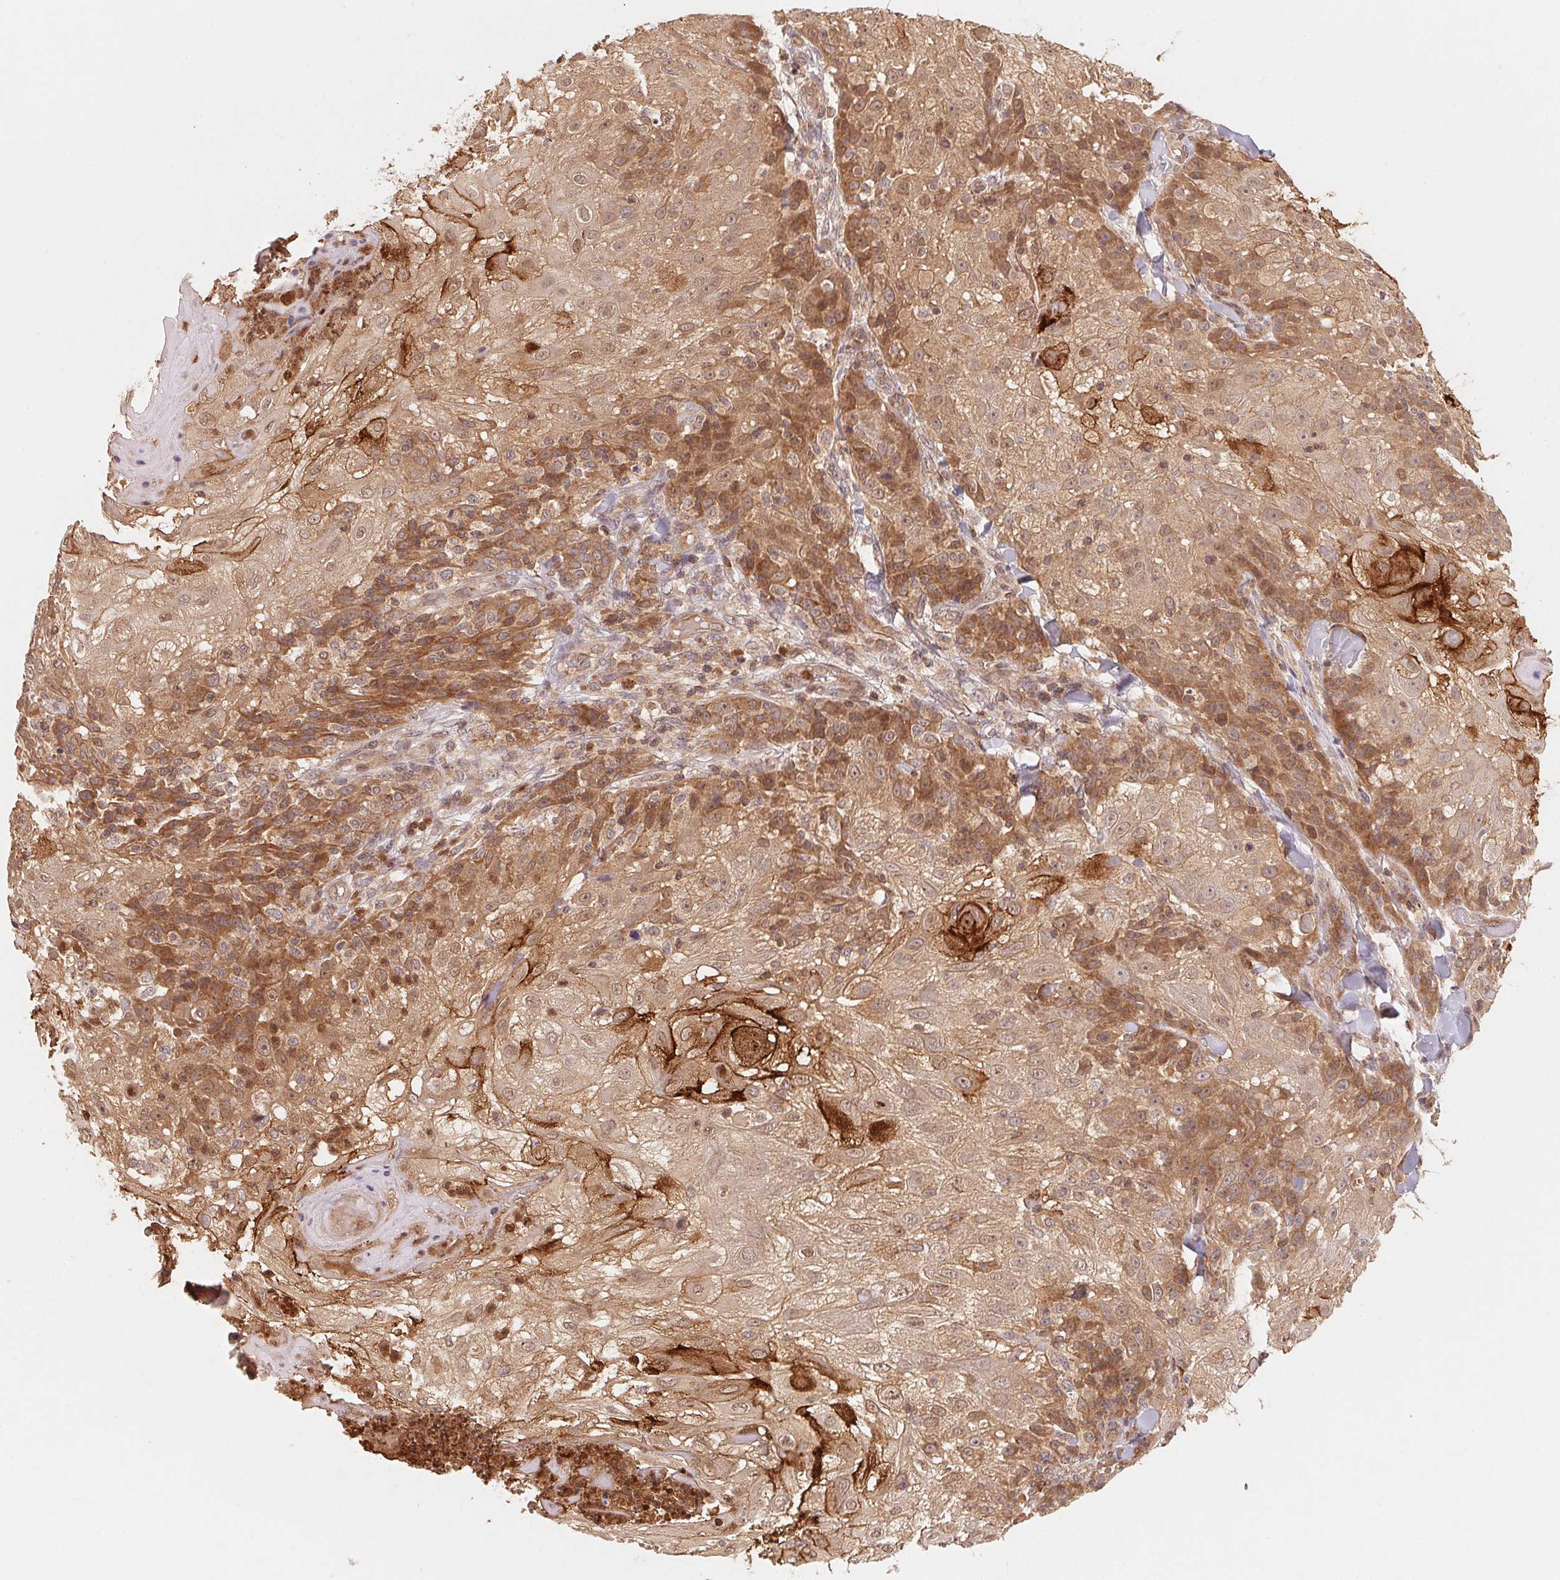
{"staining": {"intensity": "moderate", "quantity": ">75%", "location": "cytoplasmic/membranous,nuclear"}, "tissue": "skin cancer", "cell_type": "Tumor cells", "image_type": "cancer", "snomed": [{"axis": "morphology", "description": "Normal tissue, NOS"}, {"axis": "morphology", "description": "Squamous cell carcinoma, NOS"}, {"axis": "topography", "description": "Skin"}], "caption": "About >75% of tumor cells in skin cancer demonstrate moderate cytoplasmic/membranous and nuclear protein expression as visualized by brown immunohistochemical staining.", "gene": "CCDC102B", "patient": {"sex": "female", "age": 83}}